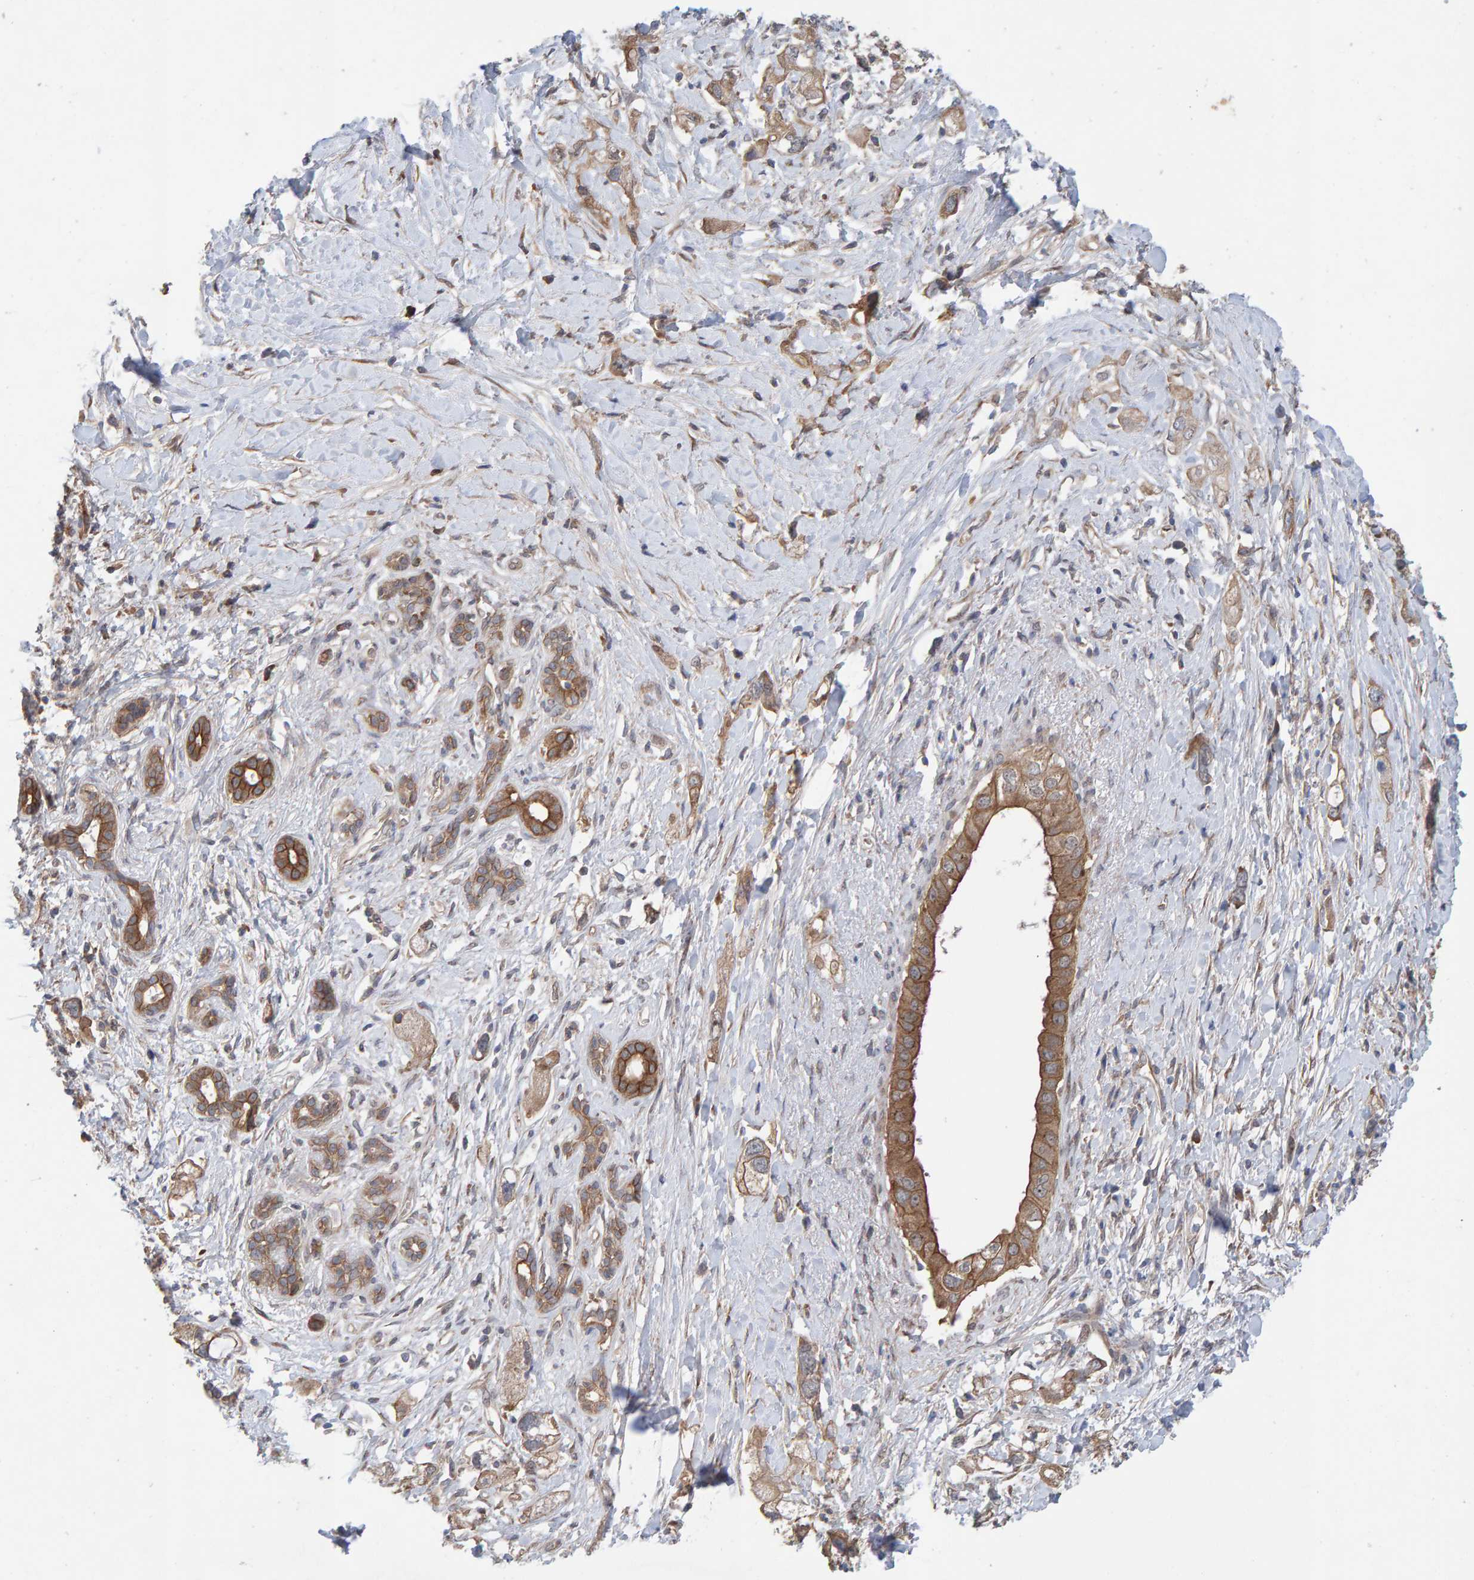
{"staining": {"intensity": "moderate", "quantity": ">75%", "location": "cytoplasmic/membranous"}, "tissue": "pancreatic cancer", "cell_type": "Tumor cells", "image_type": "cancer", "snomed": [{"axis": "morphology", "description": "Adenocarcinoma, NOS"}, {"axis": "topography", "description": "Pancreas"}], "caption": "High-magnification brightfield microscopy of pancreatic cancer (adenocarcinoma) stained with DAB (brown) and counterstained with hematoxylin (blue). tumor cells exhibit moderate cytoplasmic/membranous staining is seen in about>75% of cells. The protein of interest is shown in brown color, while the nuclei are stained blue.", "gene": "LRSAM1", "patient": {"sex": "female", "age": 56}}